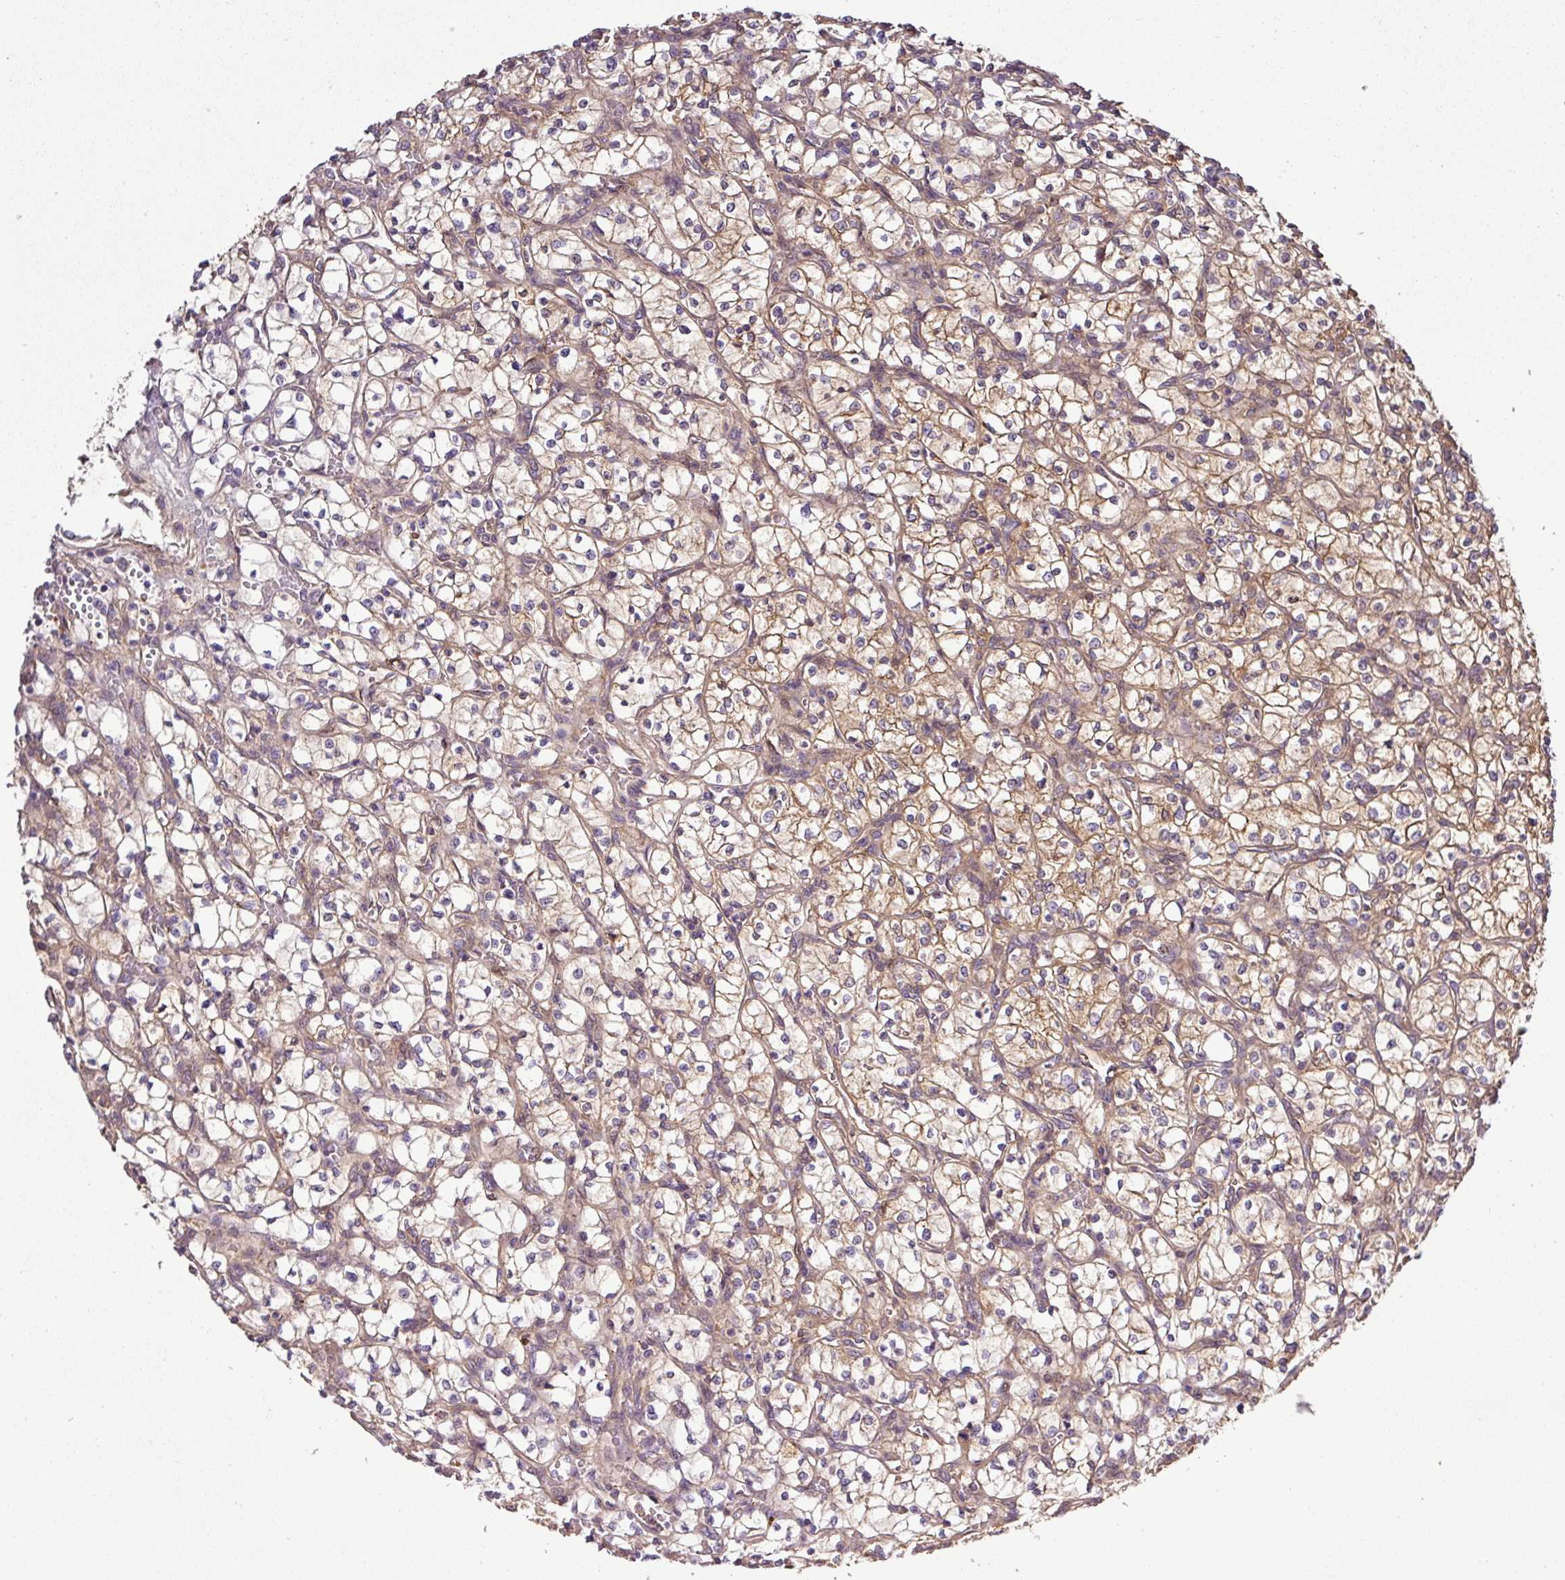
{"staining": {"intensity": "weak", "quantity": "25%-75%", "location": "cytoplasmic/membranous"}, "tissue": "renal cancer", "cell_type": "Tumor cells", "image_type": "cancer", "snomed": [{"axis": "morphology", "description": "Adenocarcinoma, NOS"}, {"axis": "topography", "description": "Kidney"}], "caption": "Protein staining of renal cancer (adenocarcinoma) tissue displays weak cytoplasmic/membranous expression in about 25%-75% of tumor cells. The protein is stained brown, and the nuclei are stained in blue (DAB IHC with brightfield microscopy, high magnification).", "gene": "TMEM107", "patient": {"sex": "female", "age": 64}}